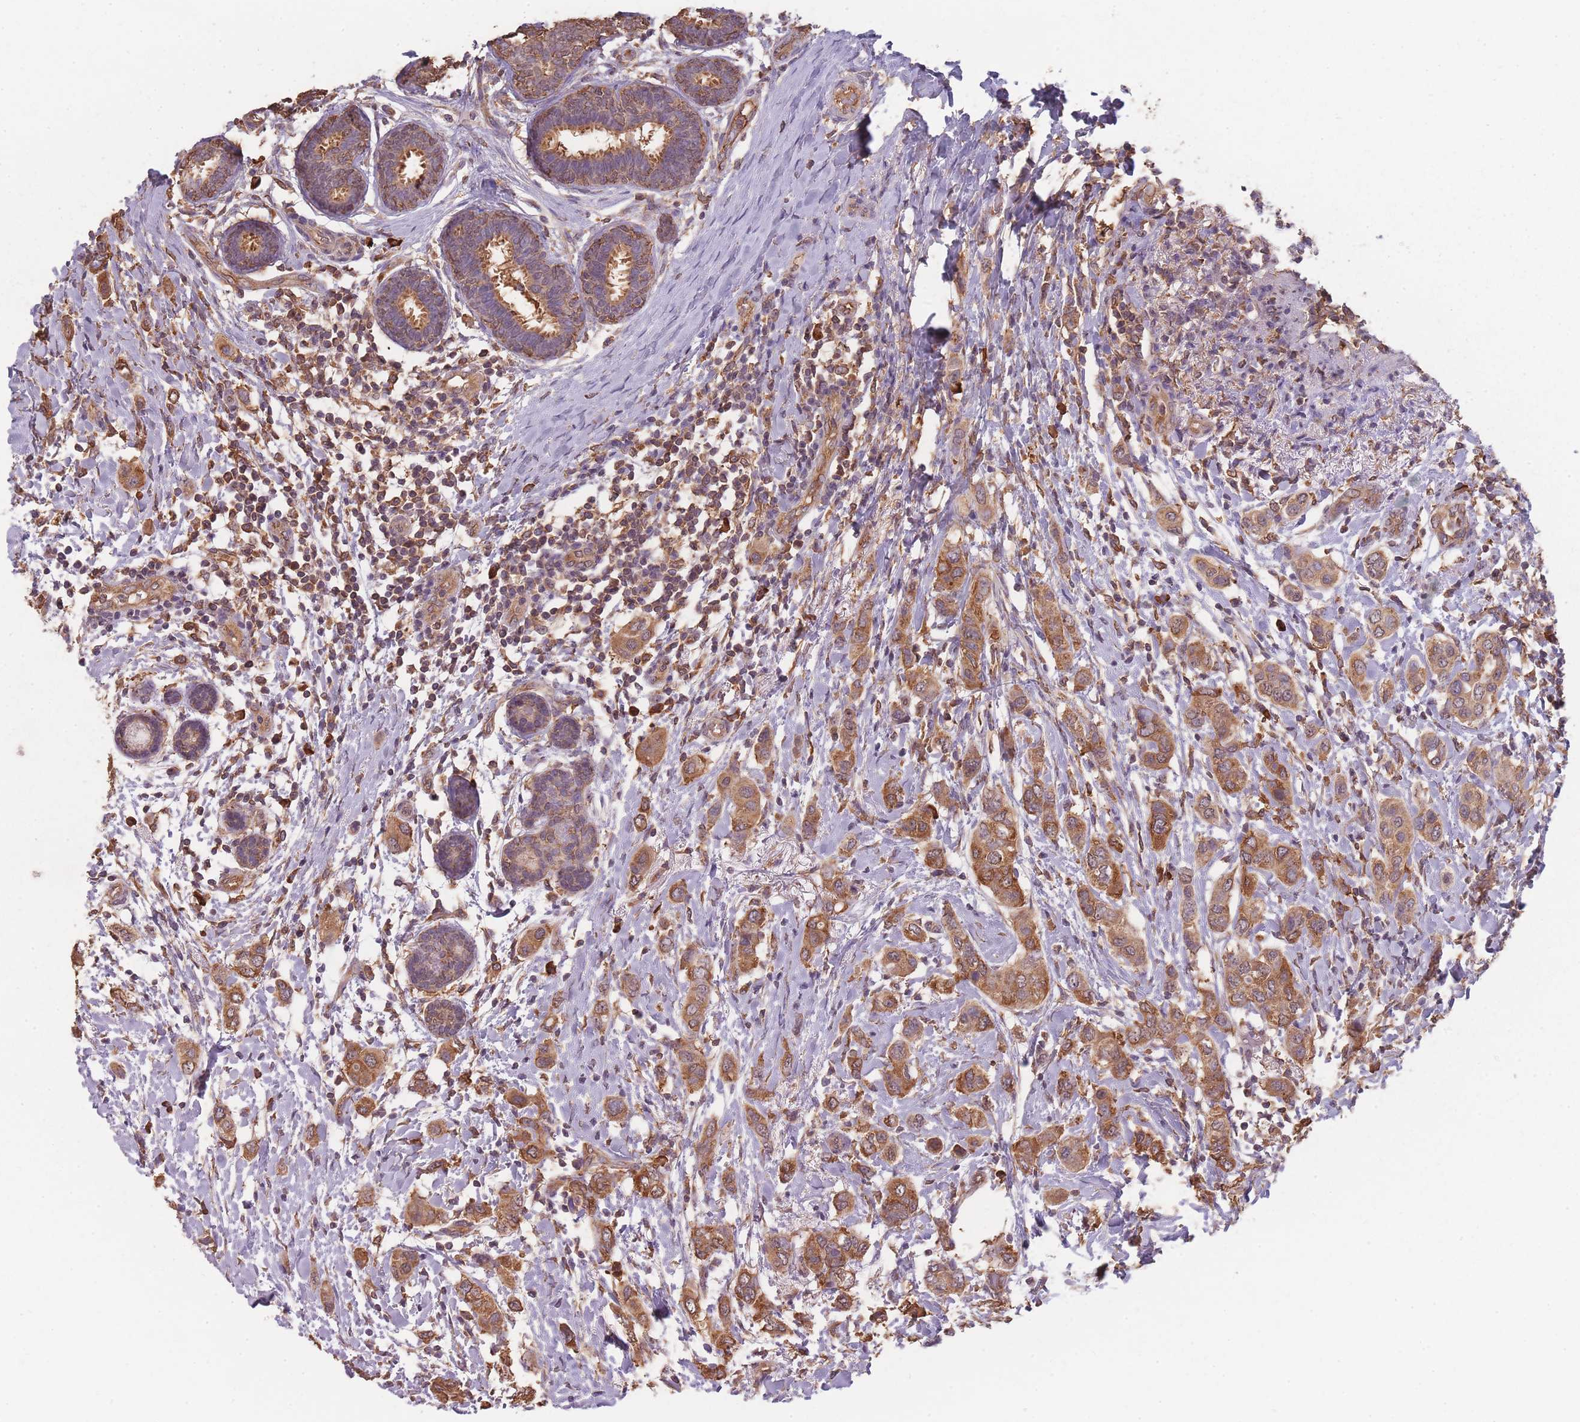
{"staining": {"intensity": "moderate", "quantity": ">75%", "location": "cytoplasmic/membranous"}, "tissue": "breast cancer", "cell_type": "Tumor cells", "image_type": "cancer", "snomed": [{"axis": "morphology", "description": "Lobular carcinoma"}, {"axis": "topography", "description": "Breast"}], "caption": "Brown immunohistochemical staining in lobular carcinoma (breast) exhibits moderate cytoplasmic/membranous positivity in about >75% of tumor cells.", "gene": "SANBR", "patient": {"sex": "female", "age": 51}}